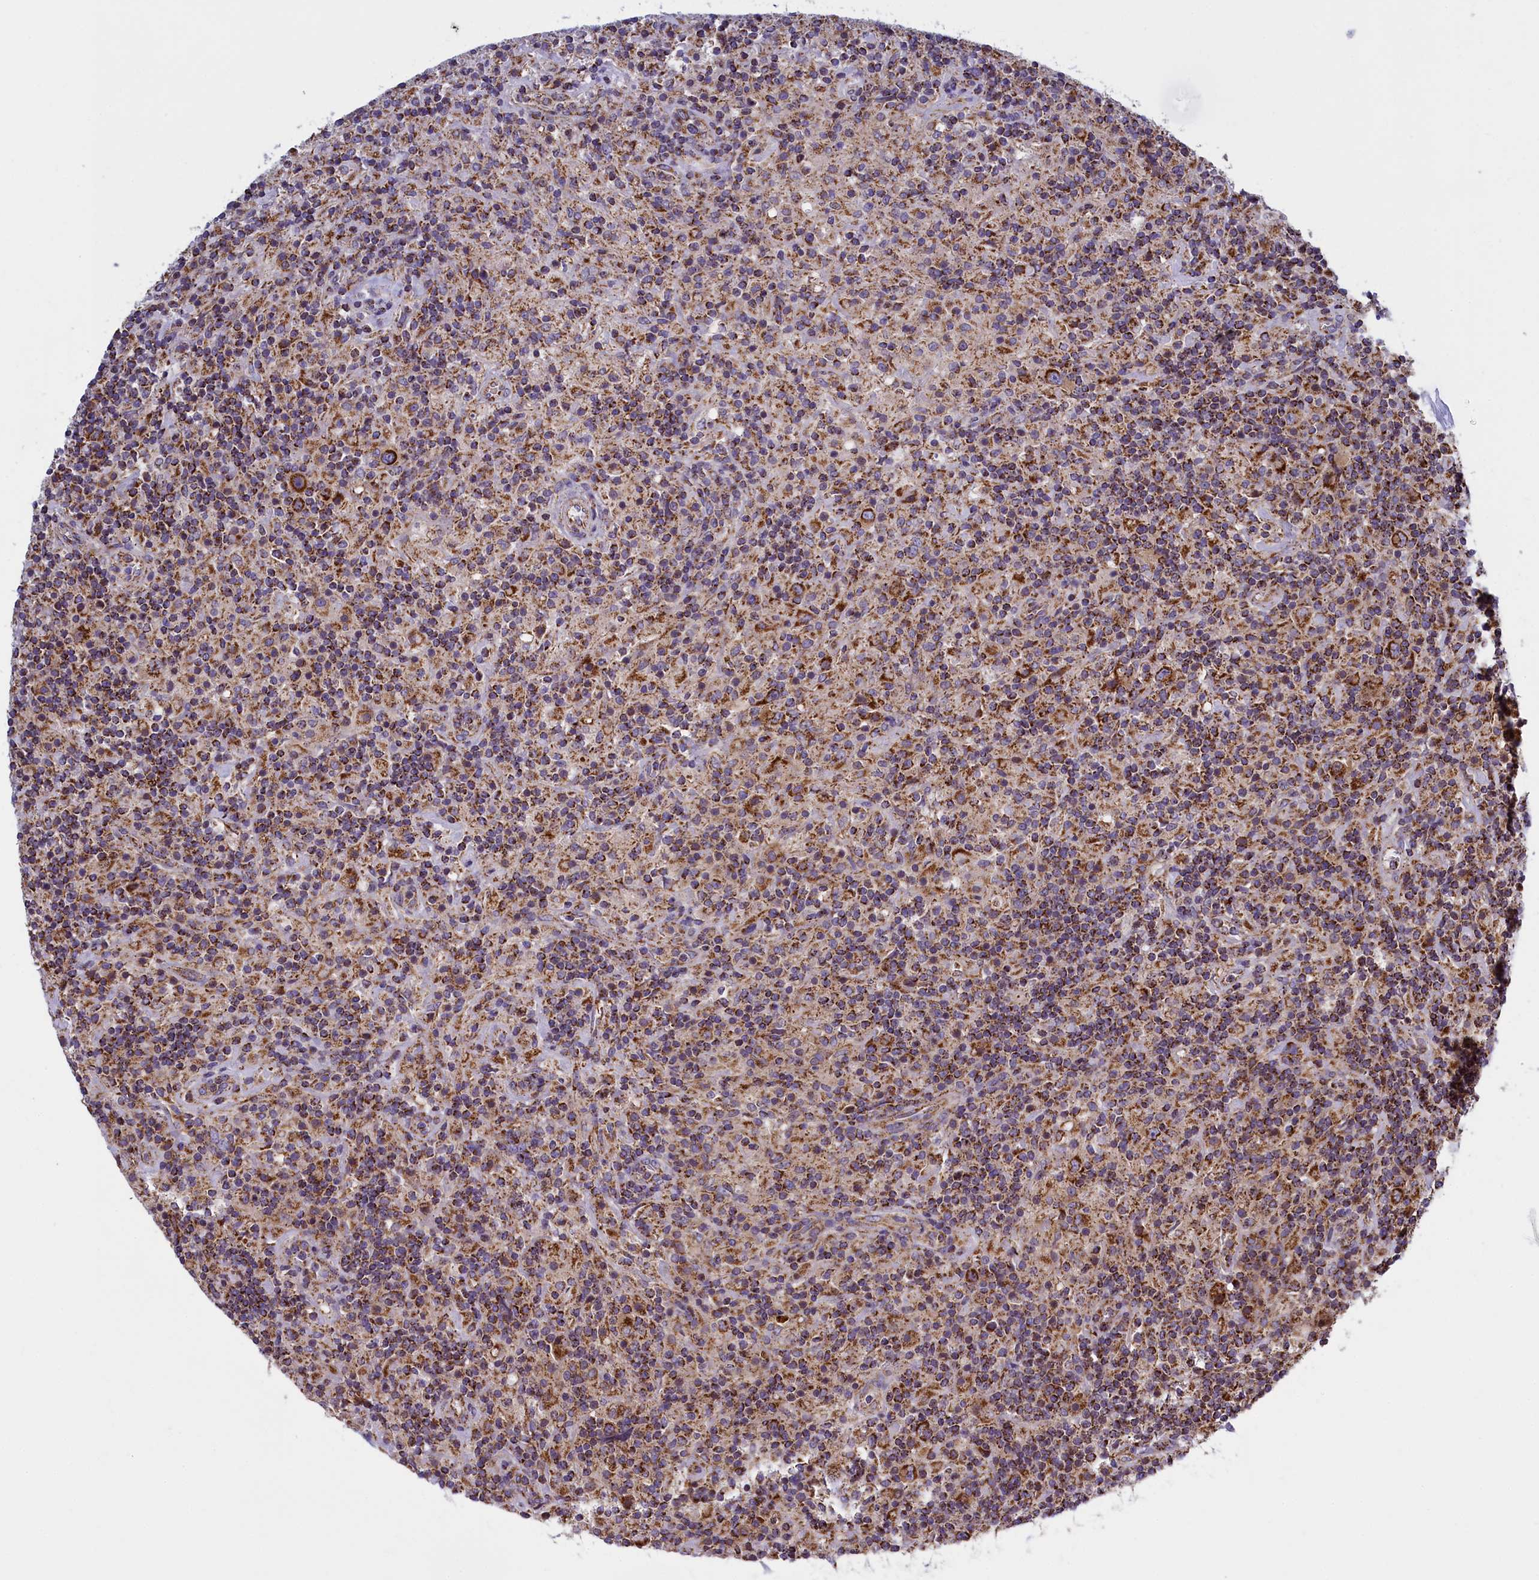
{"staining": {"intensity": "strong", "quantity": ">75%", "location": "cytoplasmic/membranous"}, "tissue": "lymphoma", "cell_type": "Tumor cells", "image_type": "cancer", "snomed": [{"axis": "morphology", "description": "Hodgkin's disease, NOS"}, {"axis": "topography", "description": "Lymph node"}], "caption": "Immunohistochemistry (IHC) of human Hodgkin's disease displays high levels of strong cytoplasmic/membranous expression in about >75% of tumor cells.", "gene": "IFT122", "patient": {"sex": "male", "age": 70}}